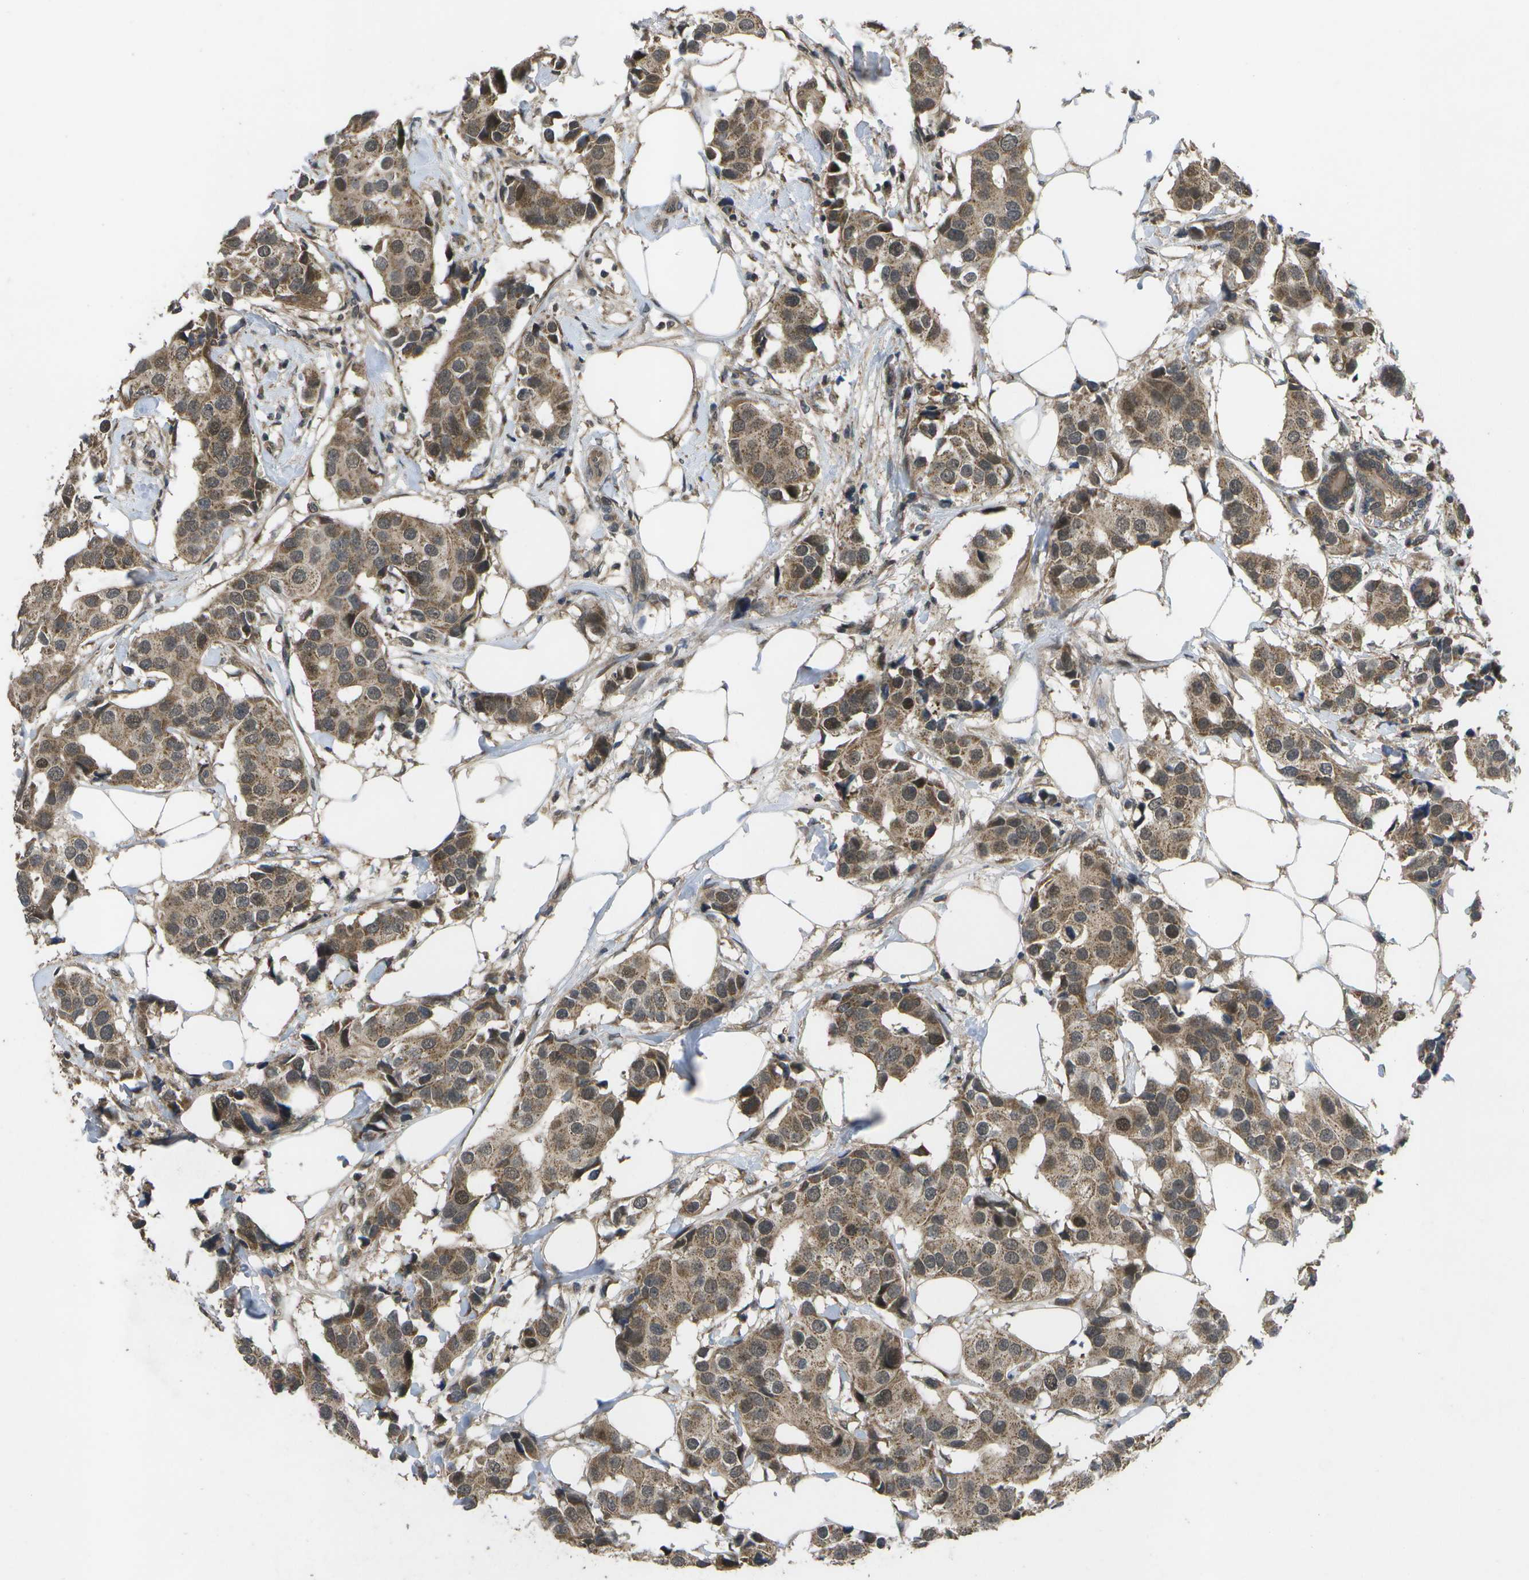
{"staining": {"intensity": "moderate", "quantity": ">75%", "location": "cytoplasmic/membranous,nuclear"}, "tissue": "breast cancer", "cell_type": "Tumor cells", "image_type": "cancer", "snomed": [{"axis": "morphology", "description": "Normal tissue, NOS"}, {"axis": "morphology", "description": "Duct carcinoma"}, {"axis": "topography", "description": "Breast"}], "caption": "Moderate cytoplasmic/membranous and nuclear staining is seen in about >75% of tumor cells in invasive ductal carcinoma (breast). The staining was performed using DAB (3,3'-diaminobenzidine), with brown indicating positive protein expression. Nuclei are stained blue with hematoxylin.", "gene": "ALAS1", "patient": {"sex": "female", "age": 39}}